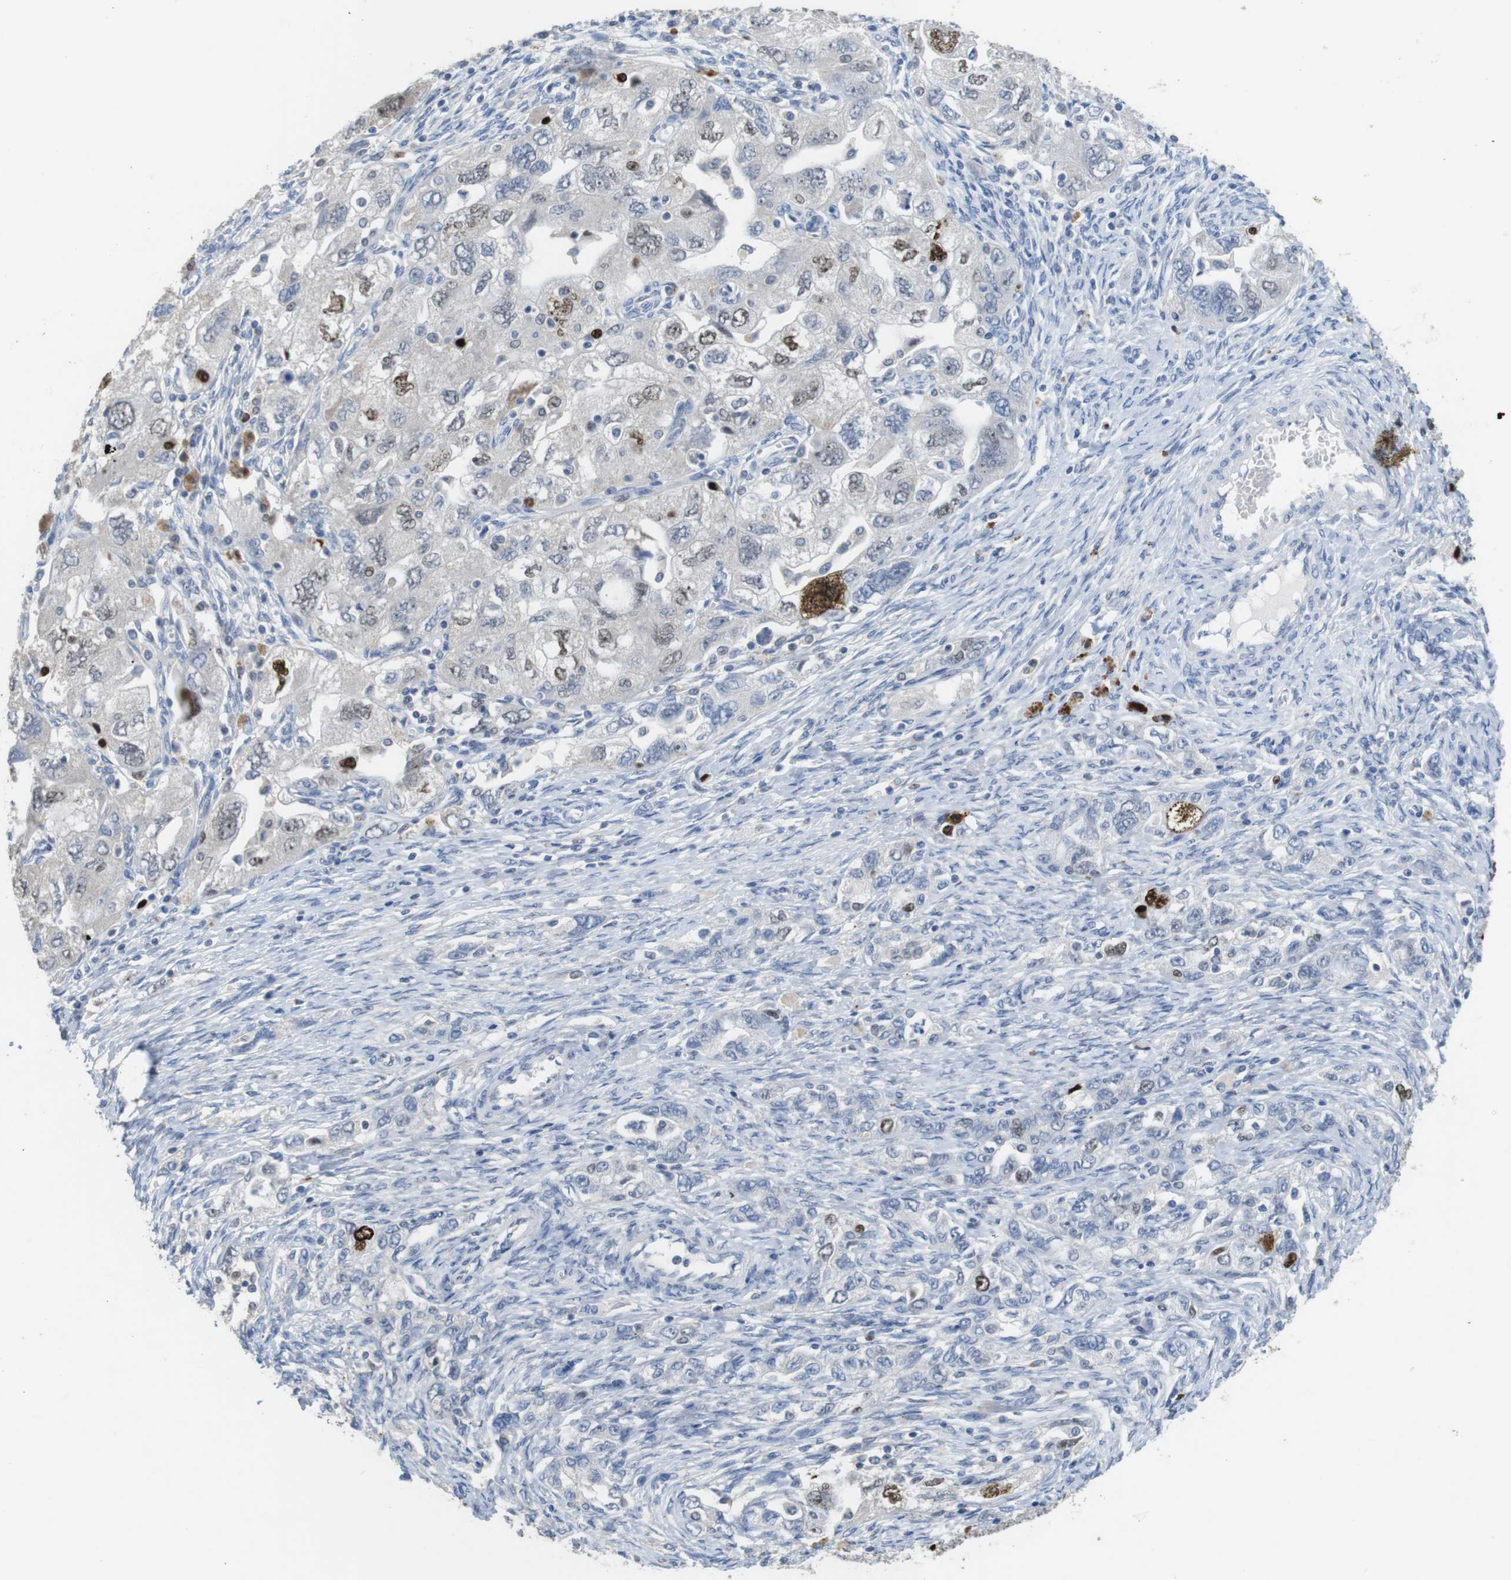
{"staining": {"intensity": "strong", "quantity": "<25%", "location": "nuclear"}, "tissue": "ovarian cancer", "cell_type": "Tumor cells", "image_type": "cancer", "snomed": [{"axis": "morphology", "description": "Carcinoma, NOS"}, {"axis": "morphology", "description": "Cystadenocarcinoma, serous, NOS"}, {"axis": "topography", "description": "Ovary"}], "caption": "Tumor cells display medium levels of strong nuclear positivity in about <25% of cells in ovarian cancer.", "gene": "KPNA2", "patient": {"sex": "female", "age": 69}}